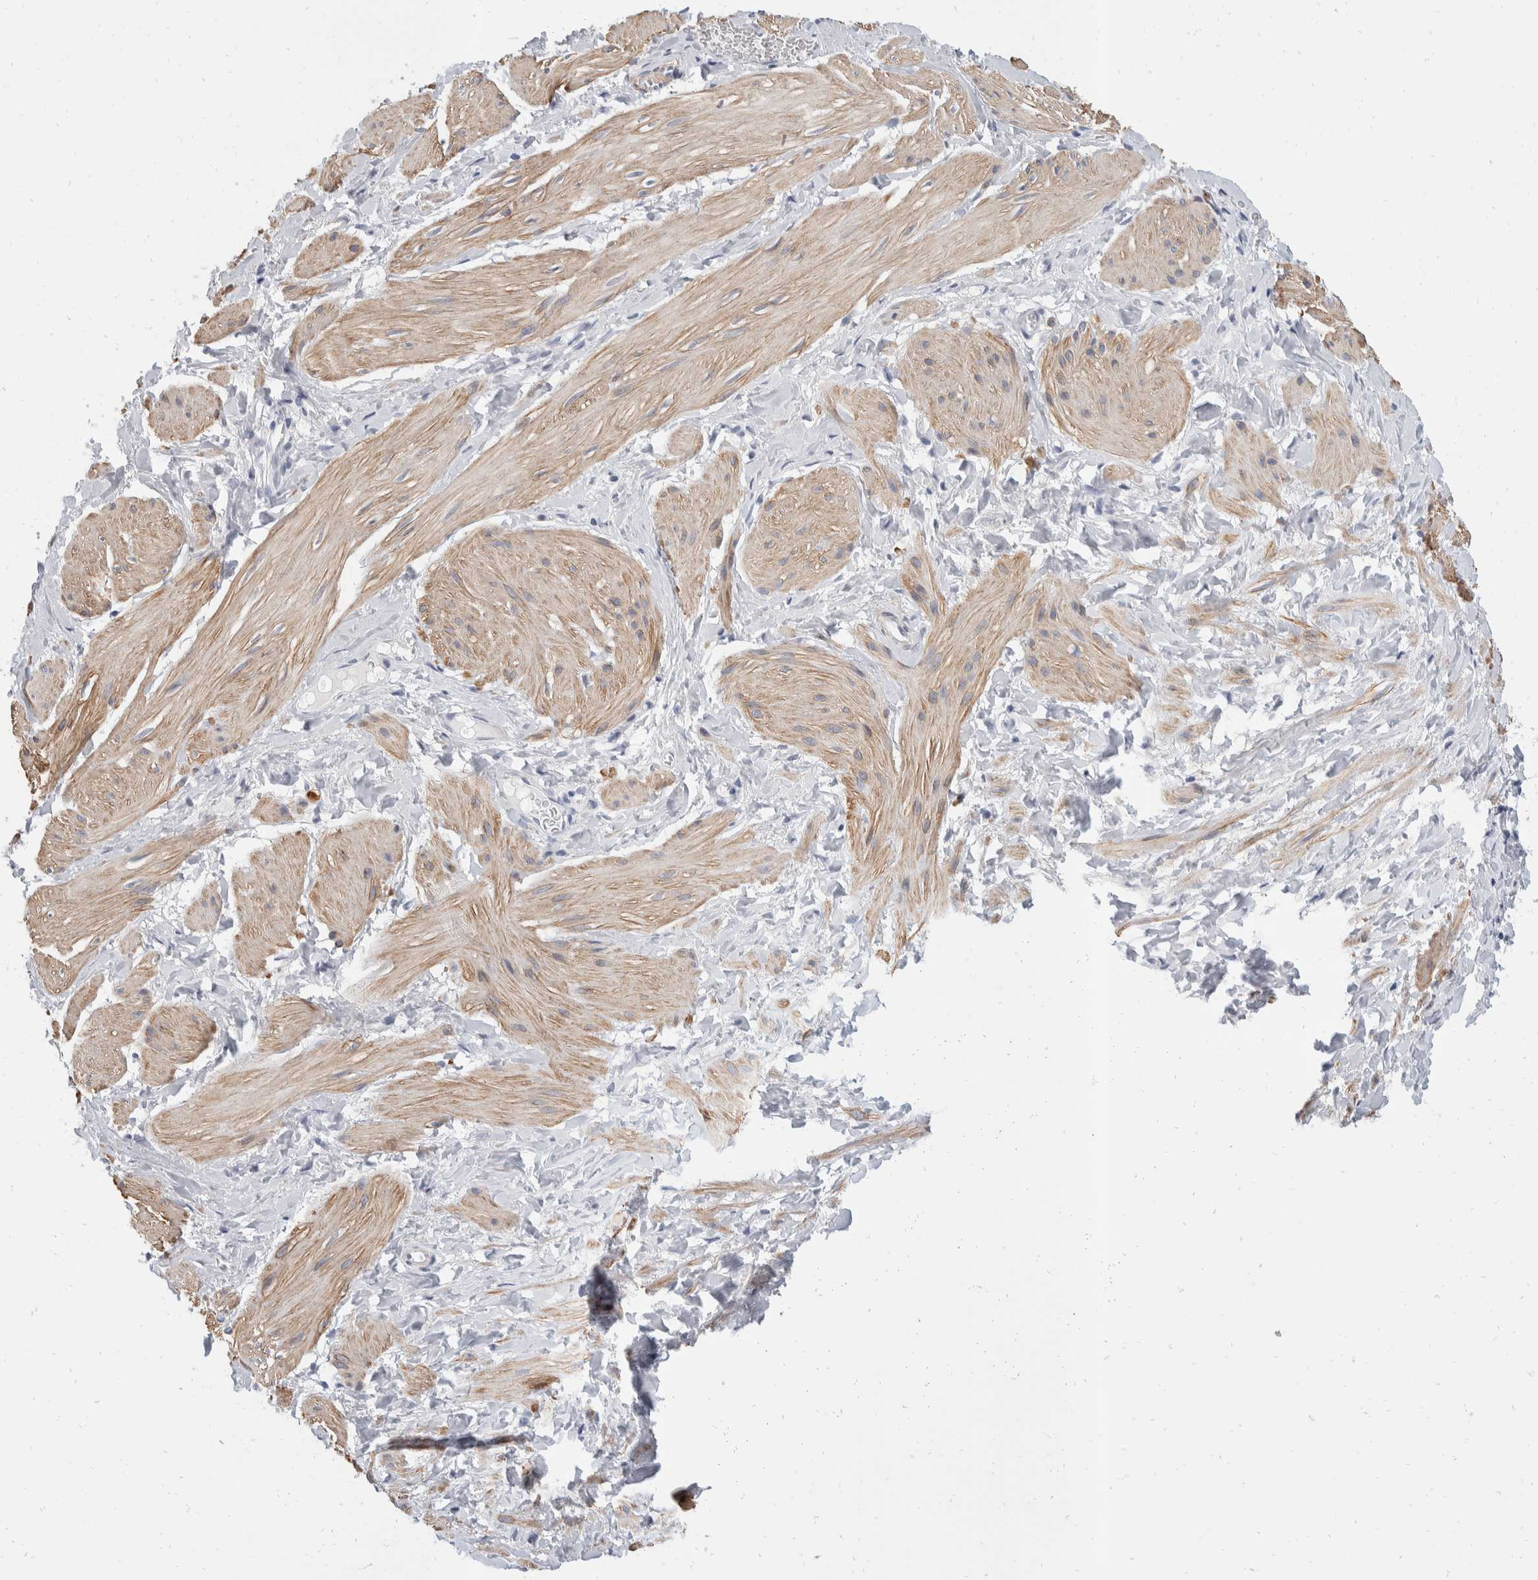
{"staining": {"intensity": "moderate", "quantity": "25%-75%", "location": "cytoplasmic/membranous"}, "tissue": "smooth muscle", "cell_type": "Smooth muscle cells", "image_type": "normal", "snomed": [{"axis": "morphology", "description": "Normal tissue, NOS"}, {"axis": "topography", "description": "Smooth muscle"}], "caption": "Protein expression analysis of benign human smooth muscle reveals moderate cytoplasmic/membranous positivity in about 25%-75% of smooth muscle cells.", "gene": "CATSPERD", "patient": {"sex": "male", "age": 16}}